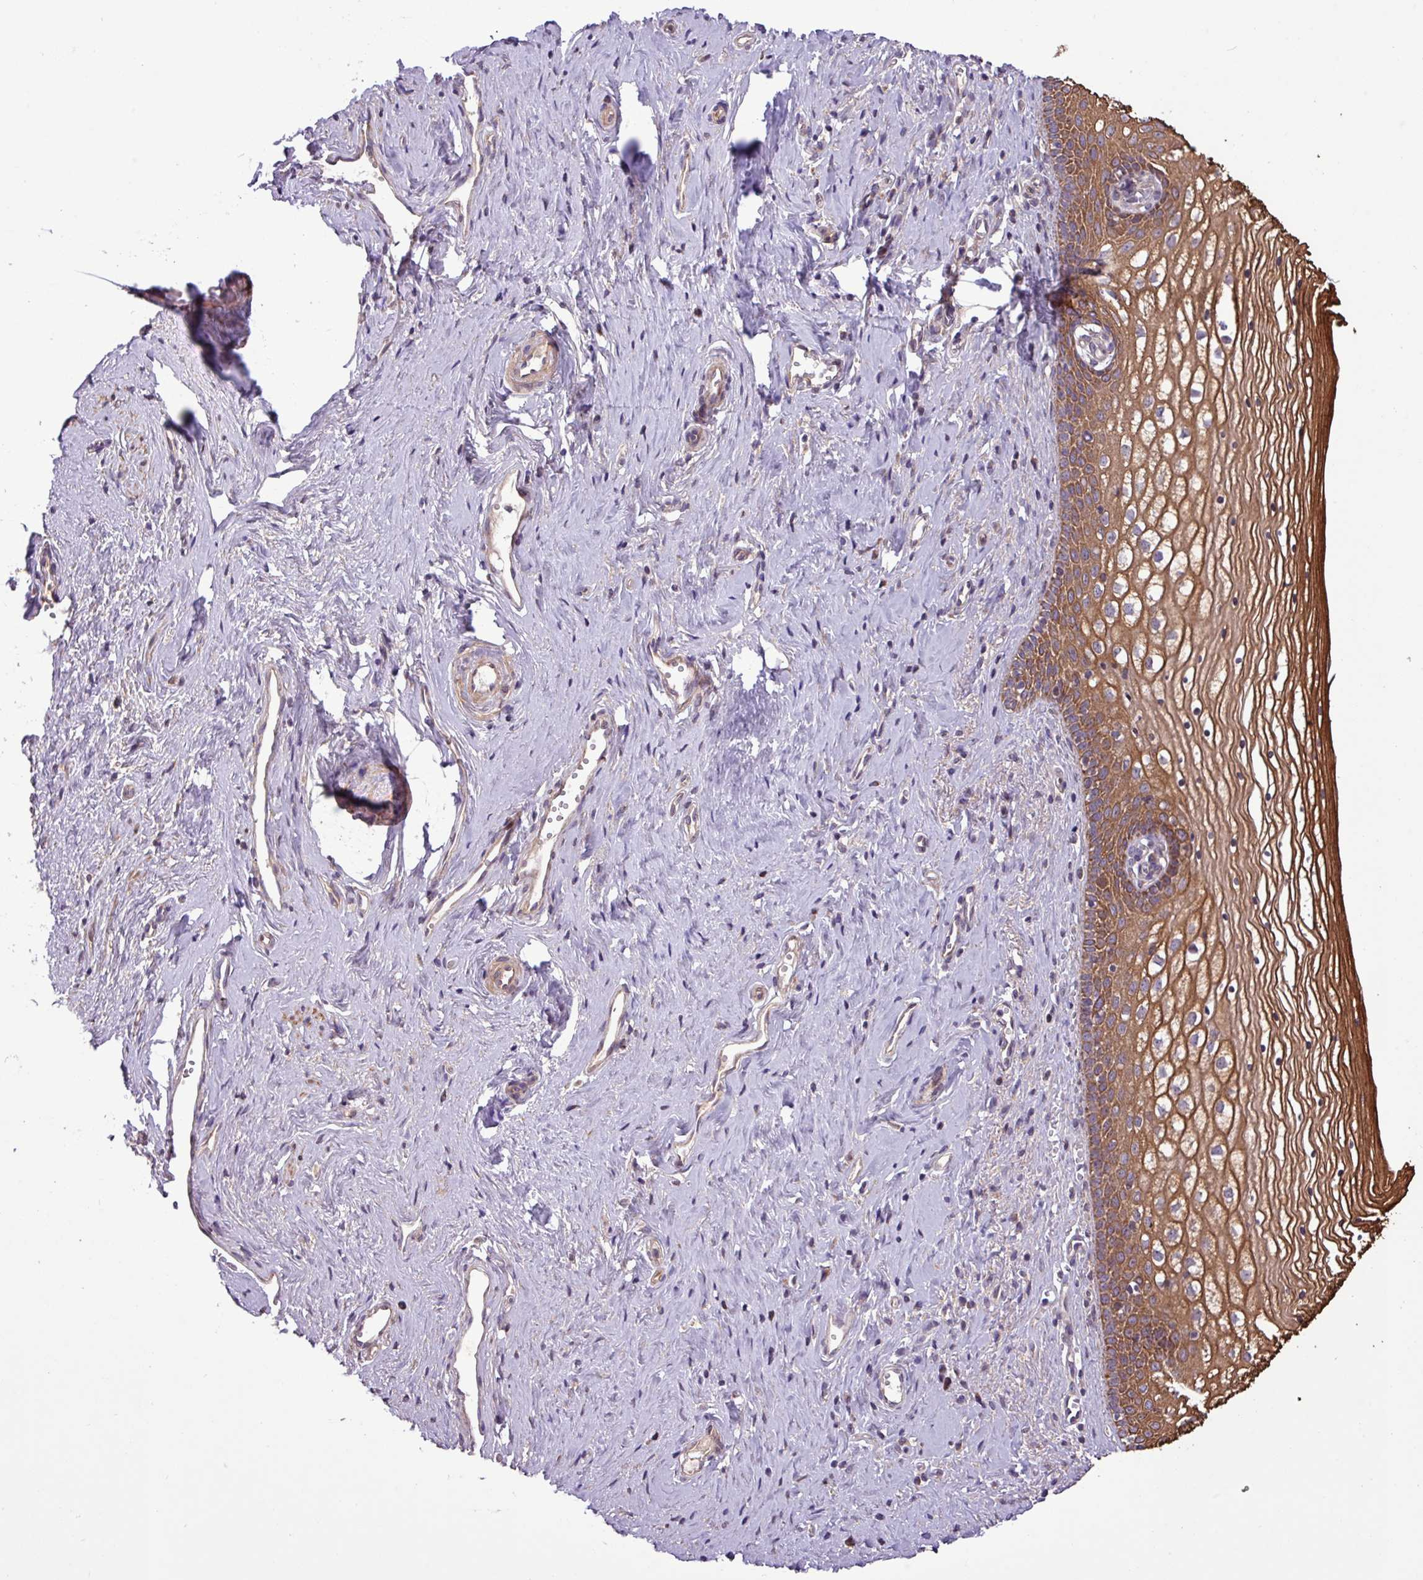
{"staining": {"intensity": "moderate", "quantity": ">75%", "location": "cytoplasmic/membranous"}, "tissue": "vagina", "cell_type": "Squamous epithelial cells", "image_type": "normal", "snomed": [{"axis": "morphology", "description": "Normal tissue, NOS"}, {"axis": "topography", "description": "Vagina"}], "caption": "Protein staining demonstrates moderate cytoplasmic/membranous positivity in approximately >75% of squamous epithelial cells in normal vagina. (DAB IHC, brown staining for protein, blue staining for nuclei).", "gene": "TIMM10B", "patient": {"sex": "female", "age": 59}}